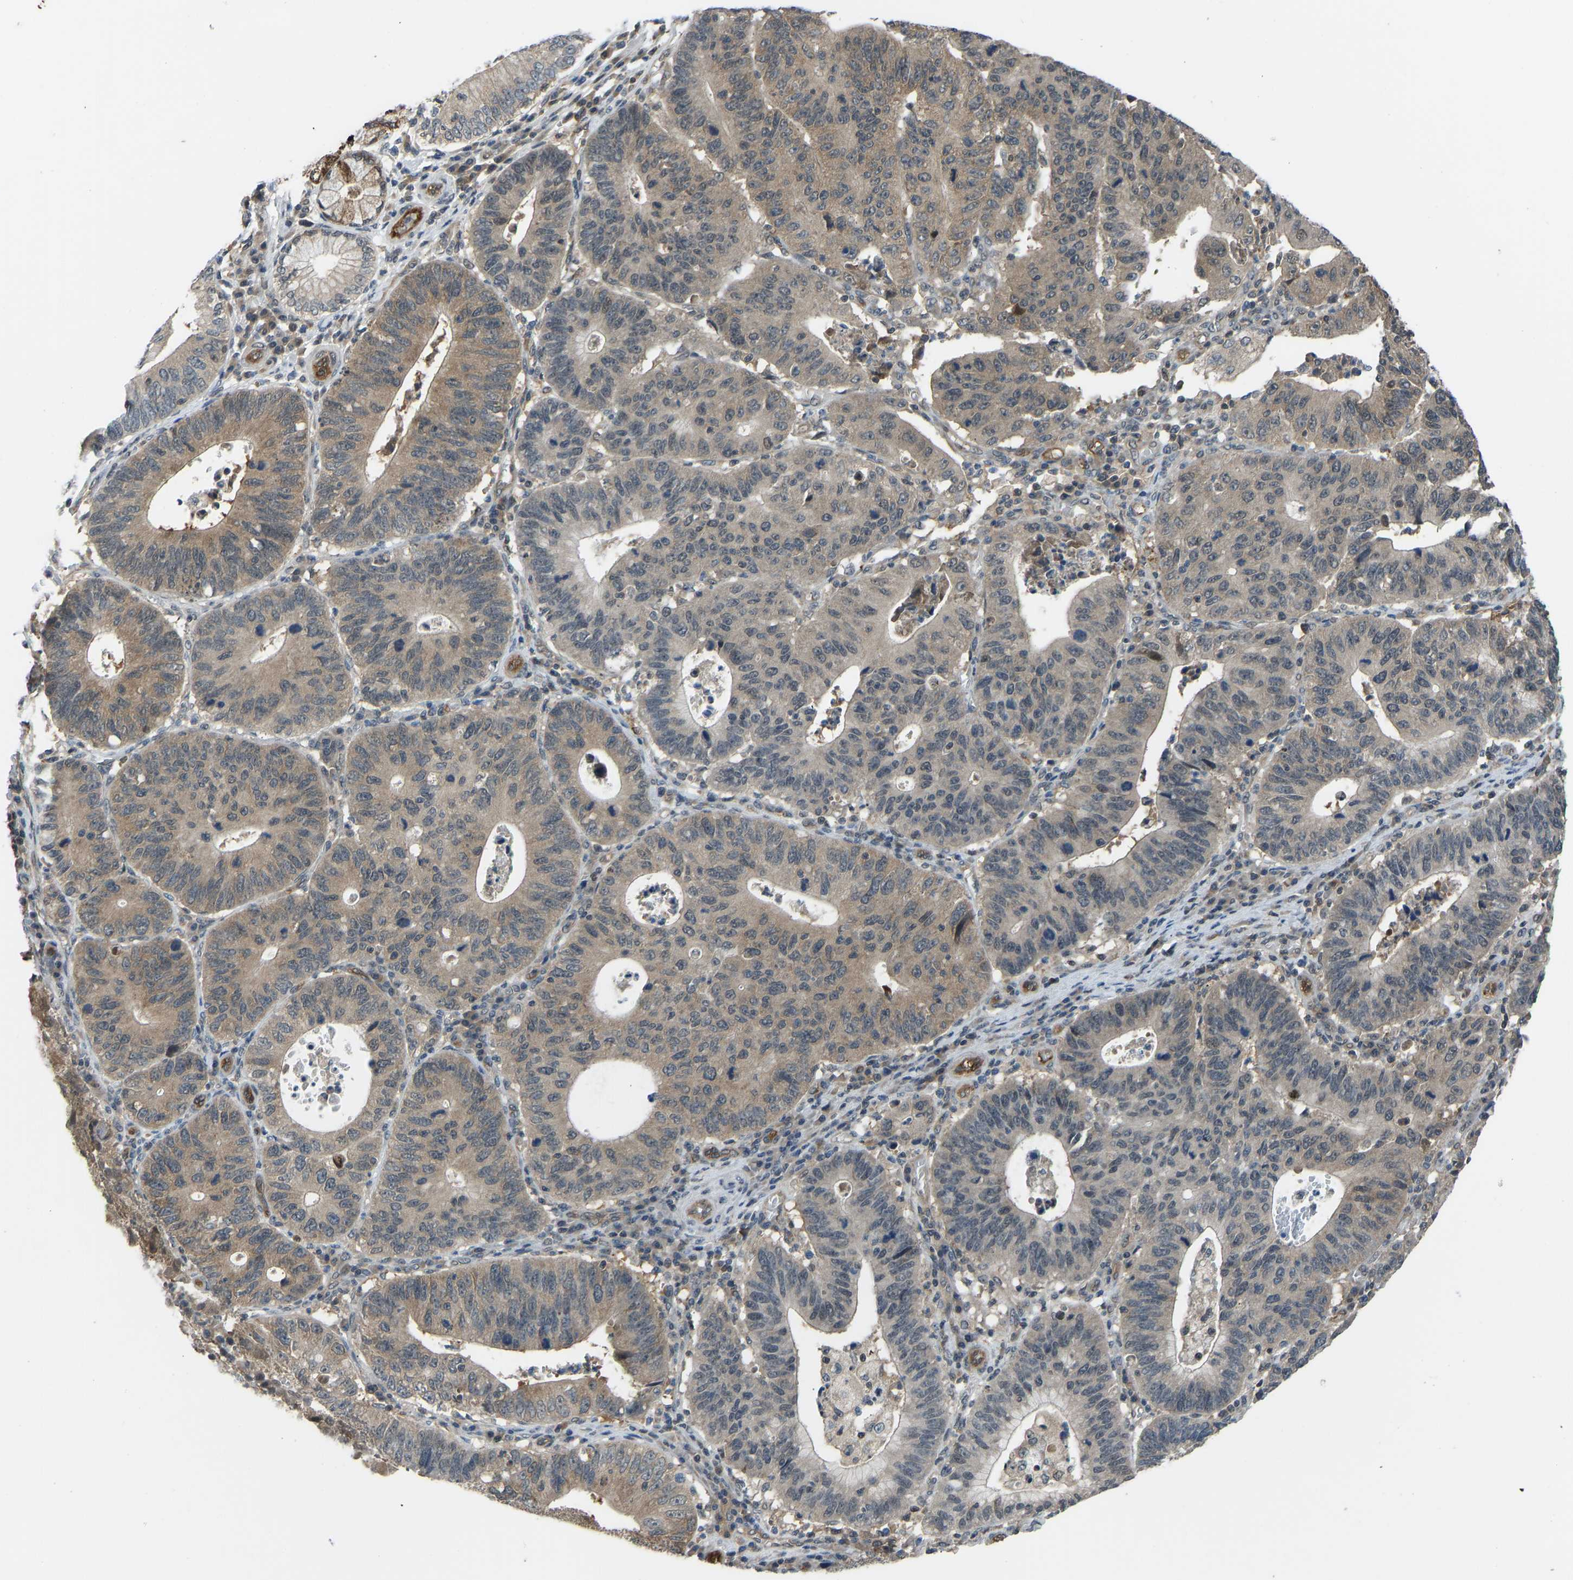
{"staining": {"intensity": "moderate", "quantity": "25%-75%", "location": "cytoplasmic/membranous"}, "tissue": "stomach cancer", "cell_type": "Tumor cells", "image_type": "cancer", "snomed": [{"axis": "morphology", "description": "Adenocarcinoma, NOS"}, {"axis": "topography", "description": "Stomach"}], "caption": "Stomach cancer (adenocarcinoma) was stained to show a protein in brown. There is medium levels of moderate cytoplasmic/membranous expression in approximately 25%-75% of tumor cells. The protein of interest is shown in brown color, while the nuclei are stained blue.", "gene": "CCT8", "patient": {"sex": "male", "age": 59}}